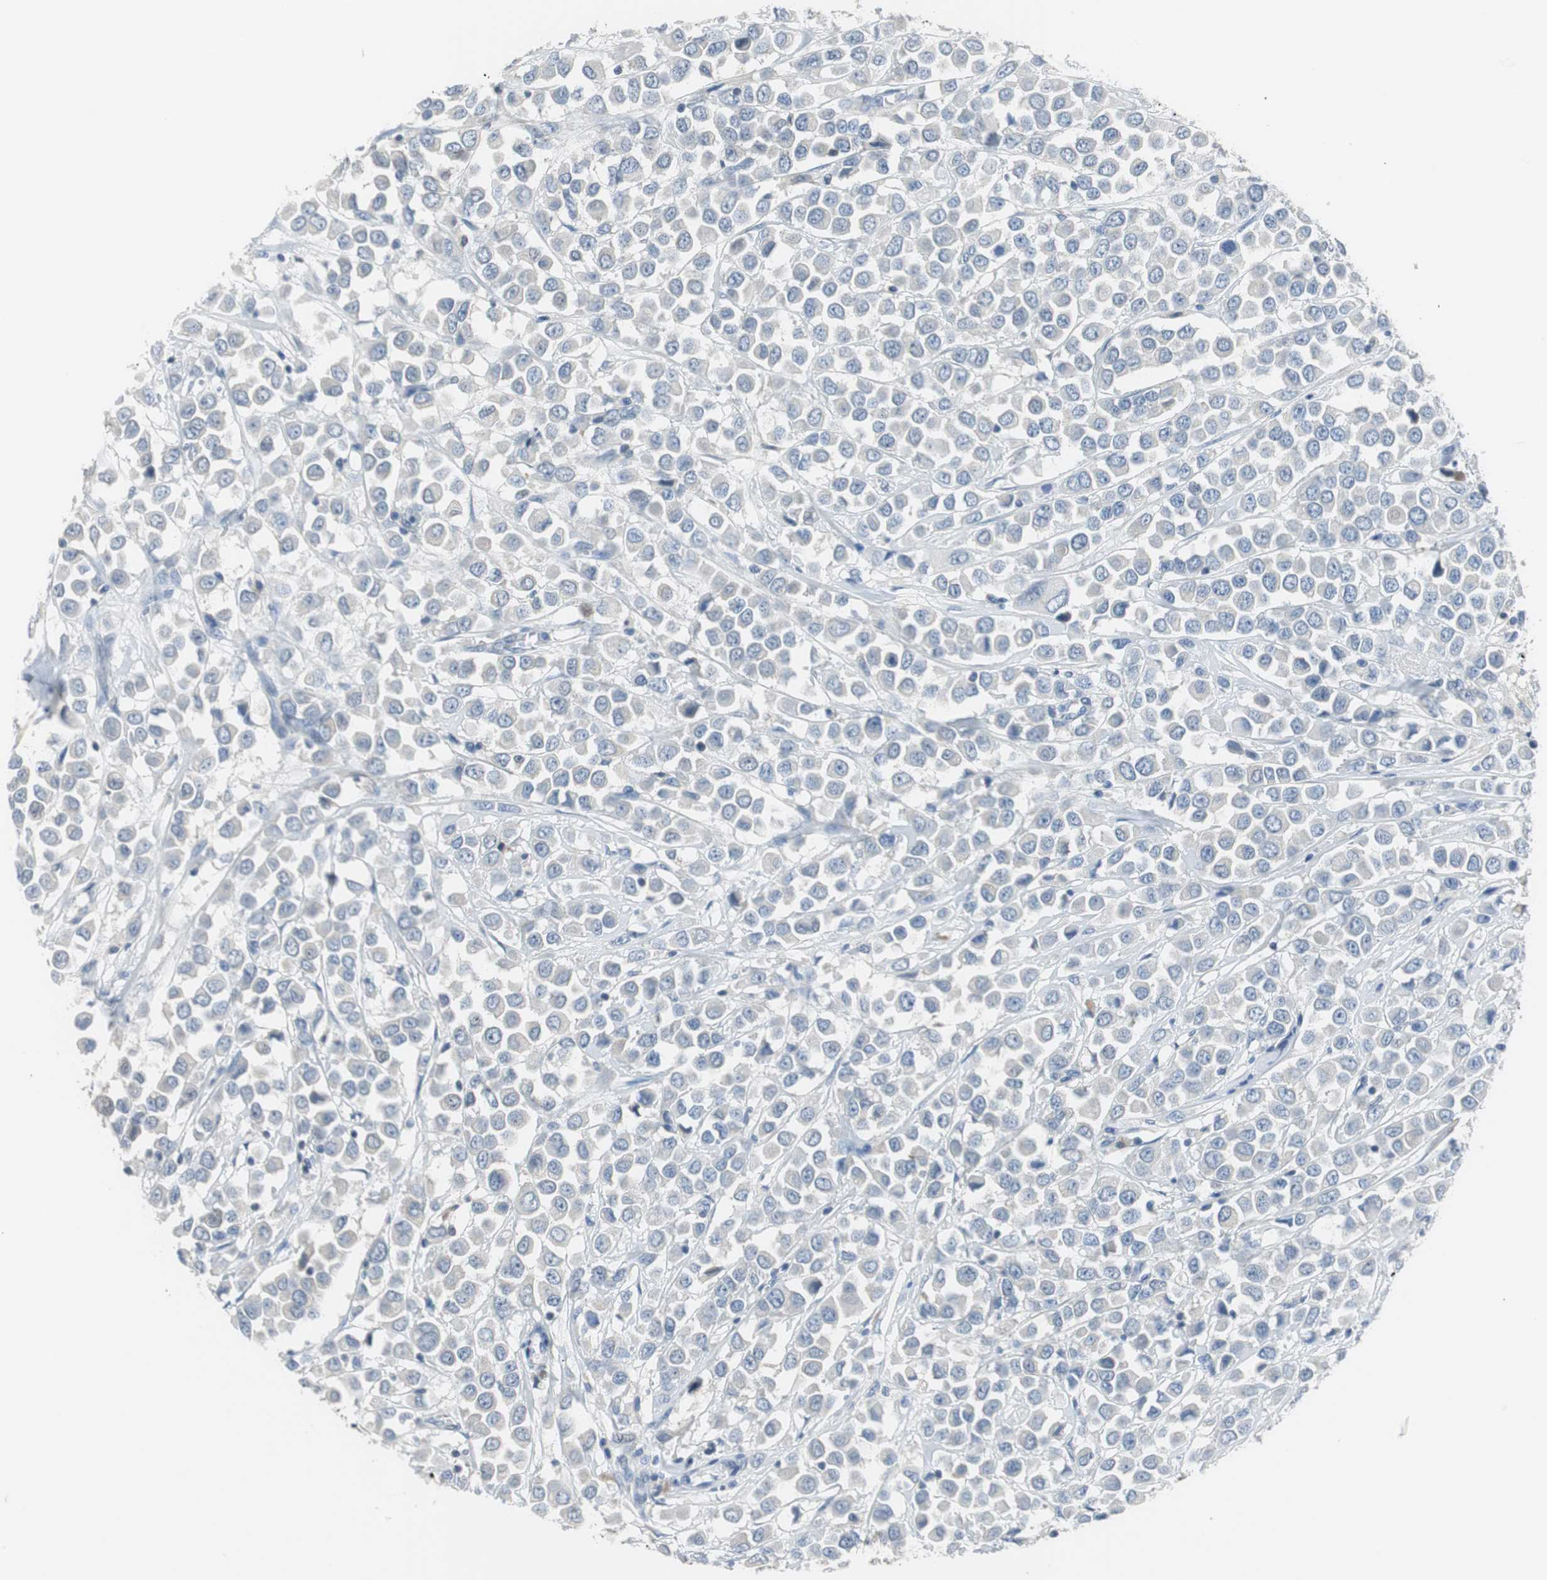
{"staining": {"intensity": "negative", "quantity": "none", "location": "none"}, "tissue": "breast cancer", "cell_type": "Tumor cells", "image_type": "cancer", "snomed": [{"axis": "morphology", "description": "Duct carcinoma"}, {"axis": "topography", "description": "Breast"}], "caption": "Human infiltrating ductal carcinoma (breast) stained for a protein using immunohistochemistry (IHC) demonstrates no expression in tumor cells.", "gene": "GLCCI1", "patient": {"sex": "female", "age": 61}}